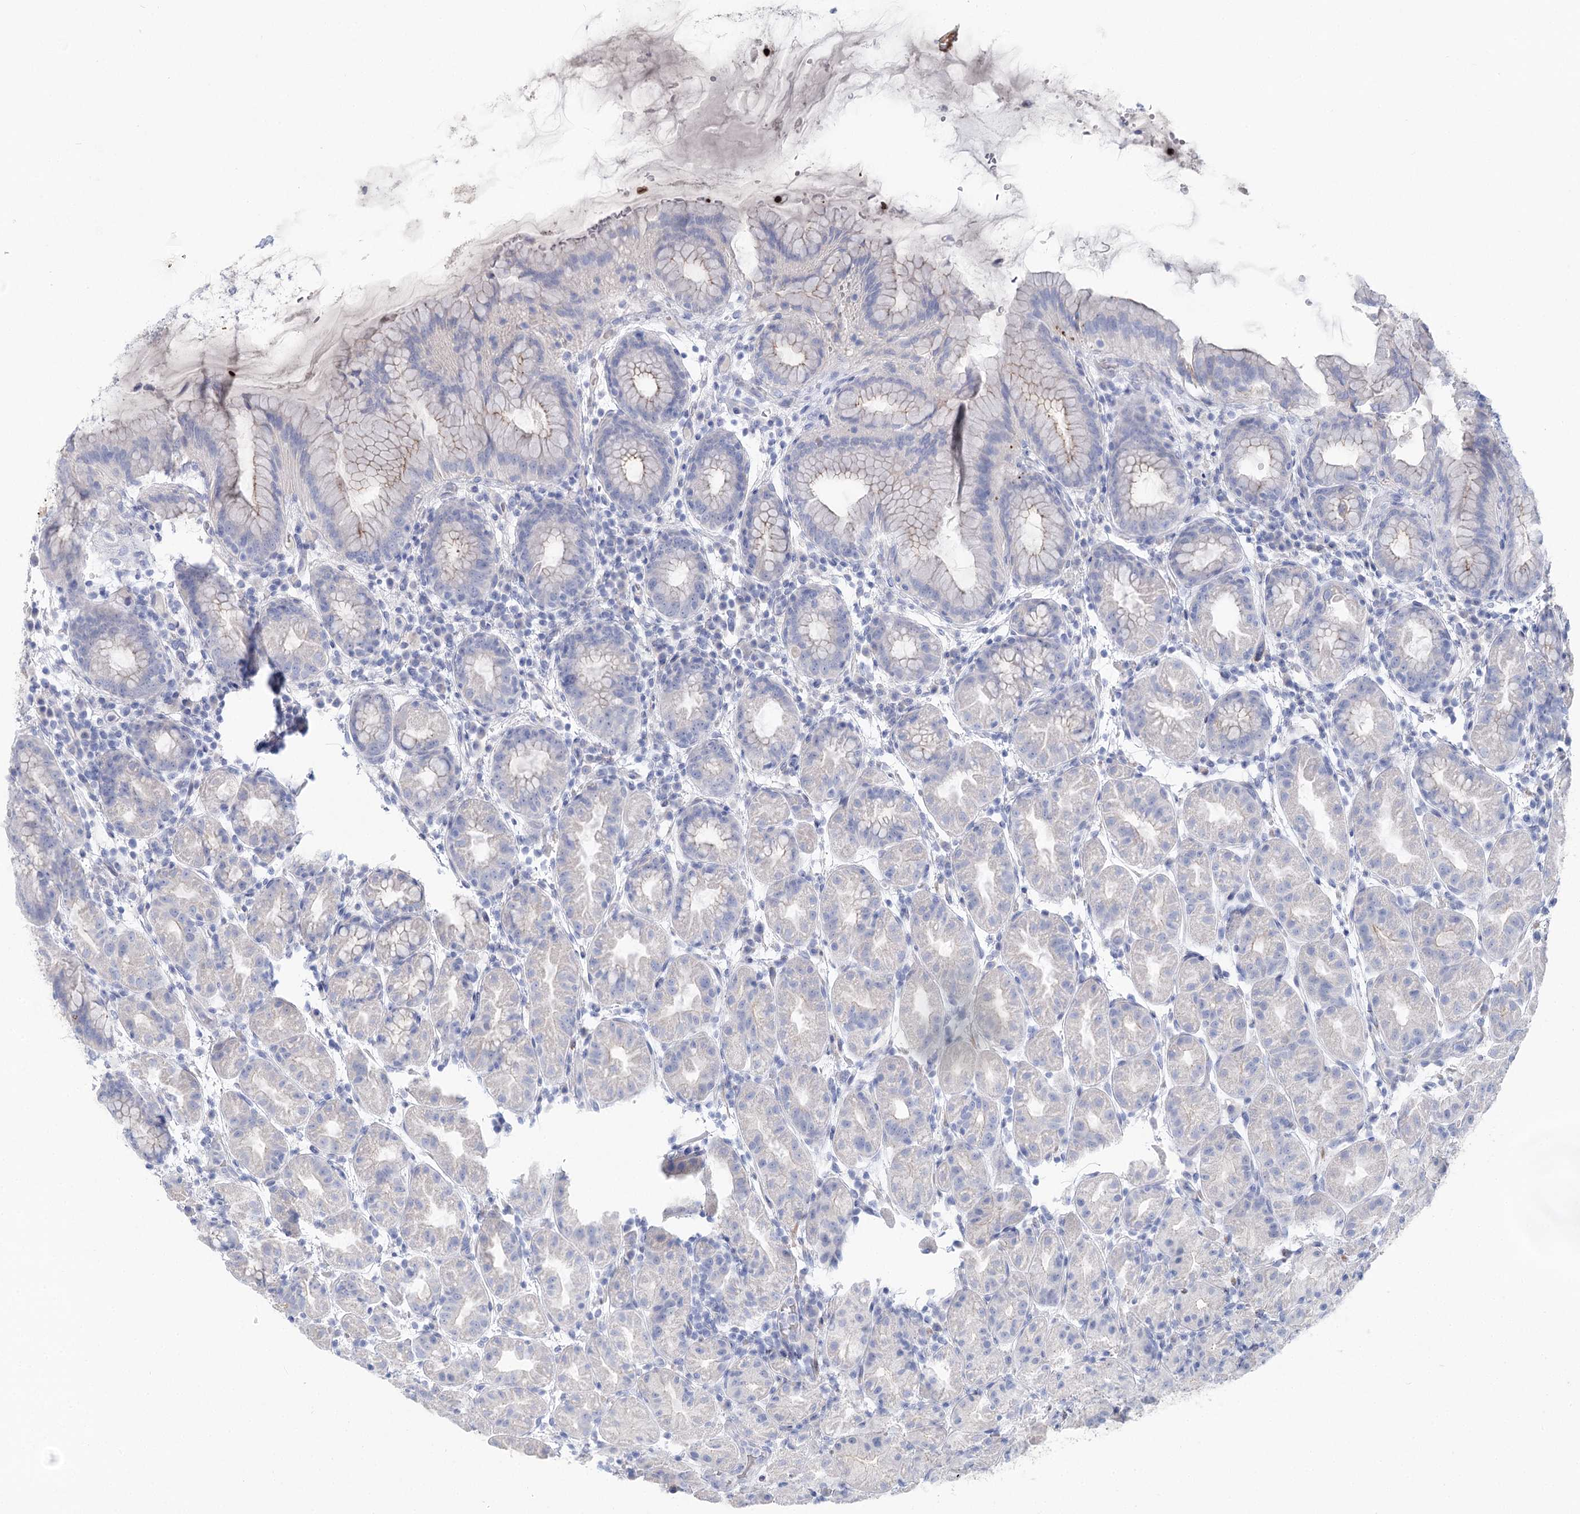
{"staining": {"intensity": "negative", "quantity": "none", "location": "none"}, "tissue": "stomach", "cell_type": "Glandular cells", "image_type": "normal", "snomed": [{"axis": "morphology", "description": "Normal tissue, NOS"}, {"axis": "topography", "description": "Stomach"}], "caption": "Stomach stained for a protein using immunohistochemistry (IHC) shows no positivity glandular cells.", "gene": "WDR74", "patient": {"sex": "female", "age": 79}}